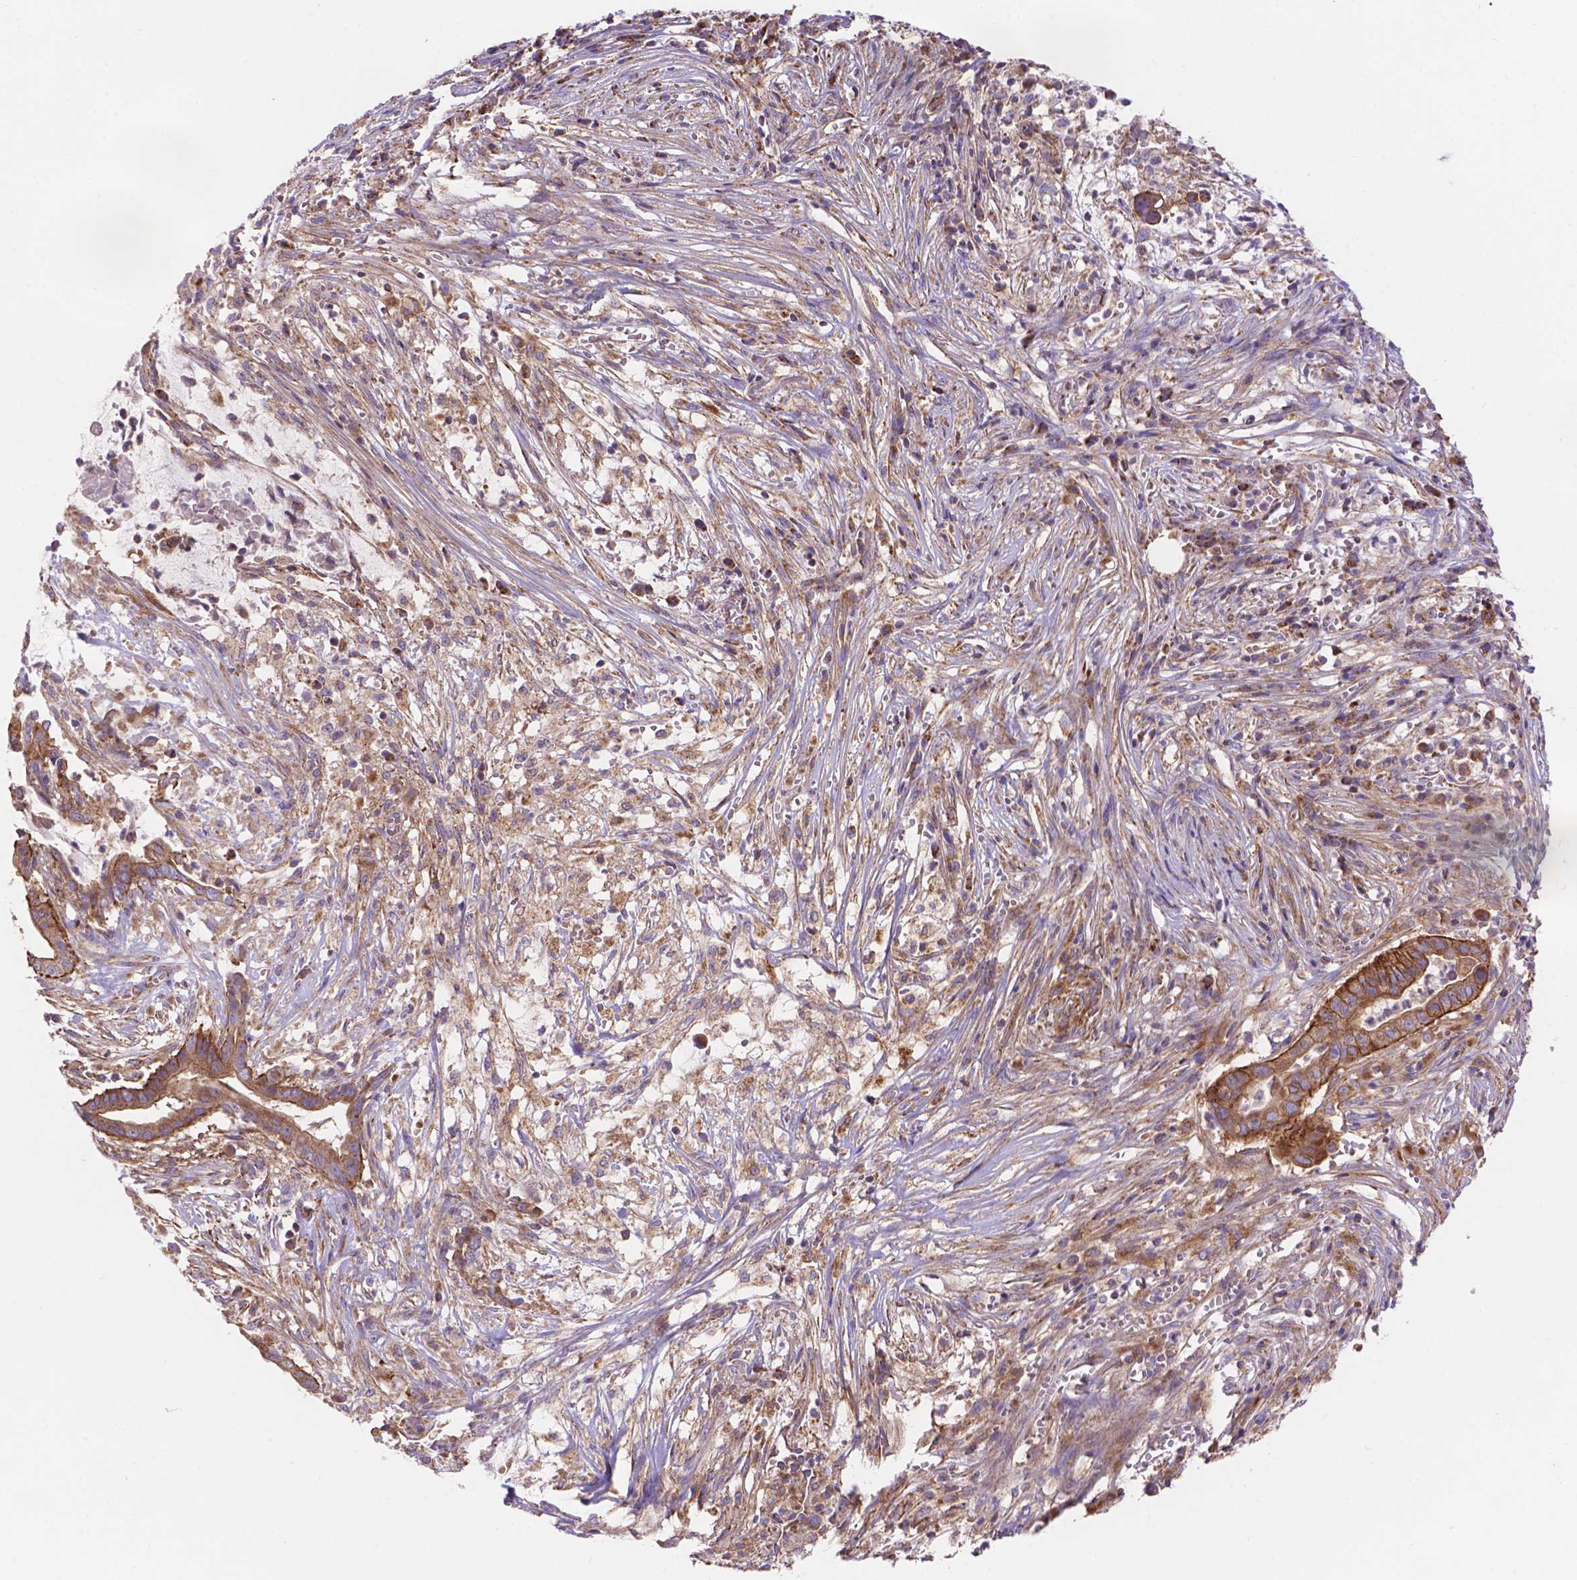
{"staining": {"intensity": "strong", "quantity": ">75%", "location": "cytoplasmic/membranous"}, "tissue": "pancreatic cancer", "cell_type": "Tumor cells", "image_type": "cancer", "snomed": [{"axis": "morphology", "description": "Adenocarcinoma, NOS"}, {"axis": "topography", "description": "Pancreas"}], "caption": "Human pancreatic cancer (adenocarcinoma) stained with a brown dye demonstrates strong cytoplasmic/membranous positive staining in approximately >75% of tumor cells.", "gene": "AK3", "patient": {"sex": "male", "age": 61}}